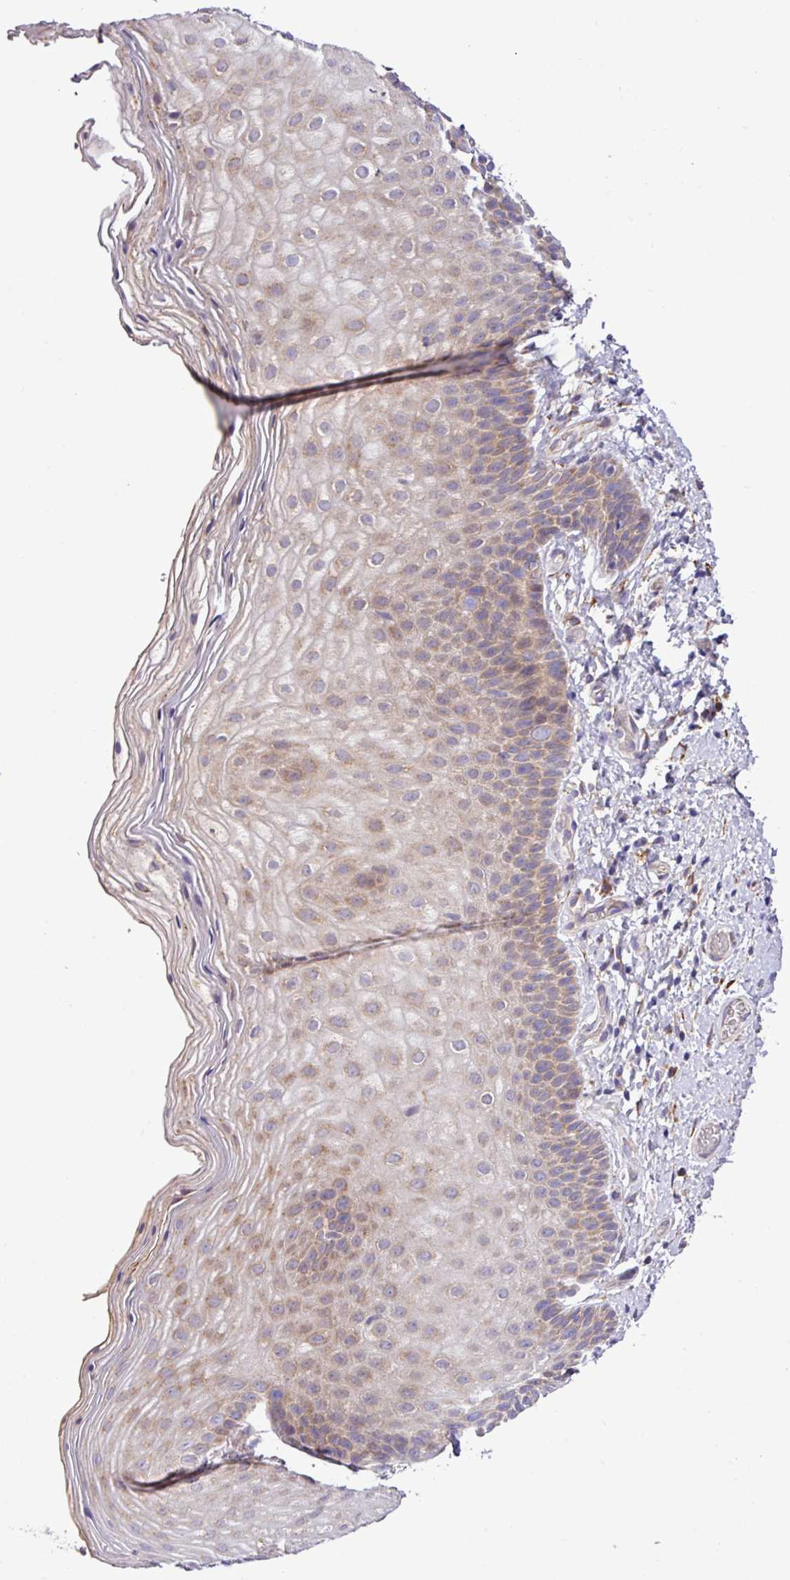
{"staining": {"intensity": "moderate", "quantity": "25%-75%", "location": "cytoplasmic/membranous"}, "tissue": "skin", "cell_type": "Epidermal cells", "image_type": "normal", "snomed": [{"axis": "morphology", "description": "Normal tissue, NOS"}, {"axis": "topography", "description": "Anal"}], "caption": "IHC of unremarkable human skin exhibits medium levels of moderate cytoplasmic/membranous positivity in approximately 25%-75% of epidermal cells. The staining was performed using DAB to visualize the protein expression in brown, while the nuclei were stained in blue with hematoxylin (Magnification: 20x).", "gene": "TM2D2", "patient": {"sex": "female", "age": 40}}